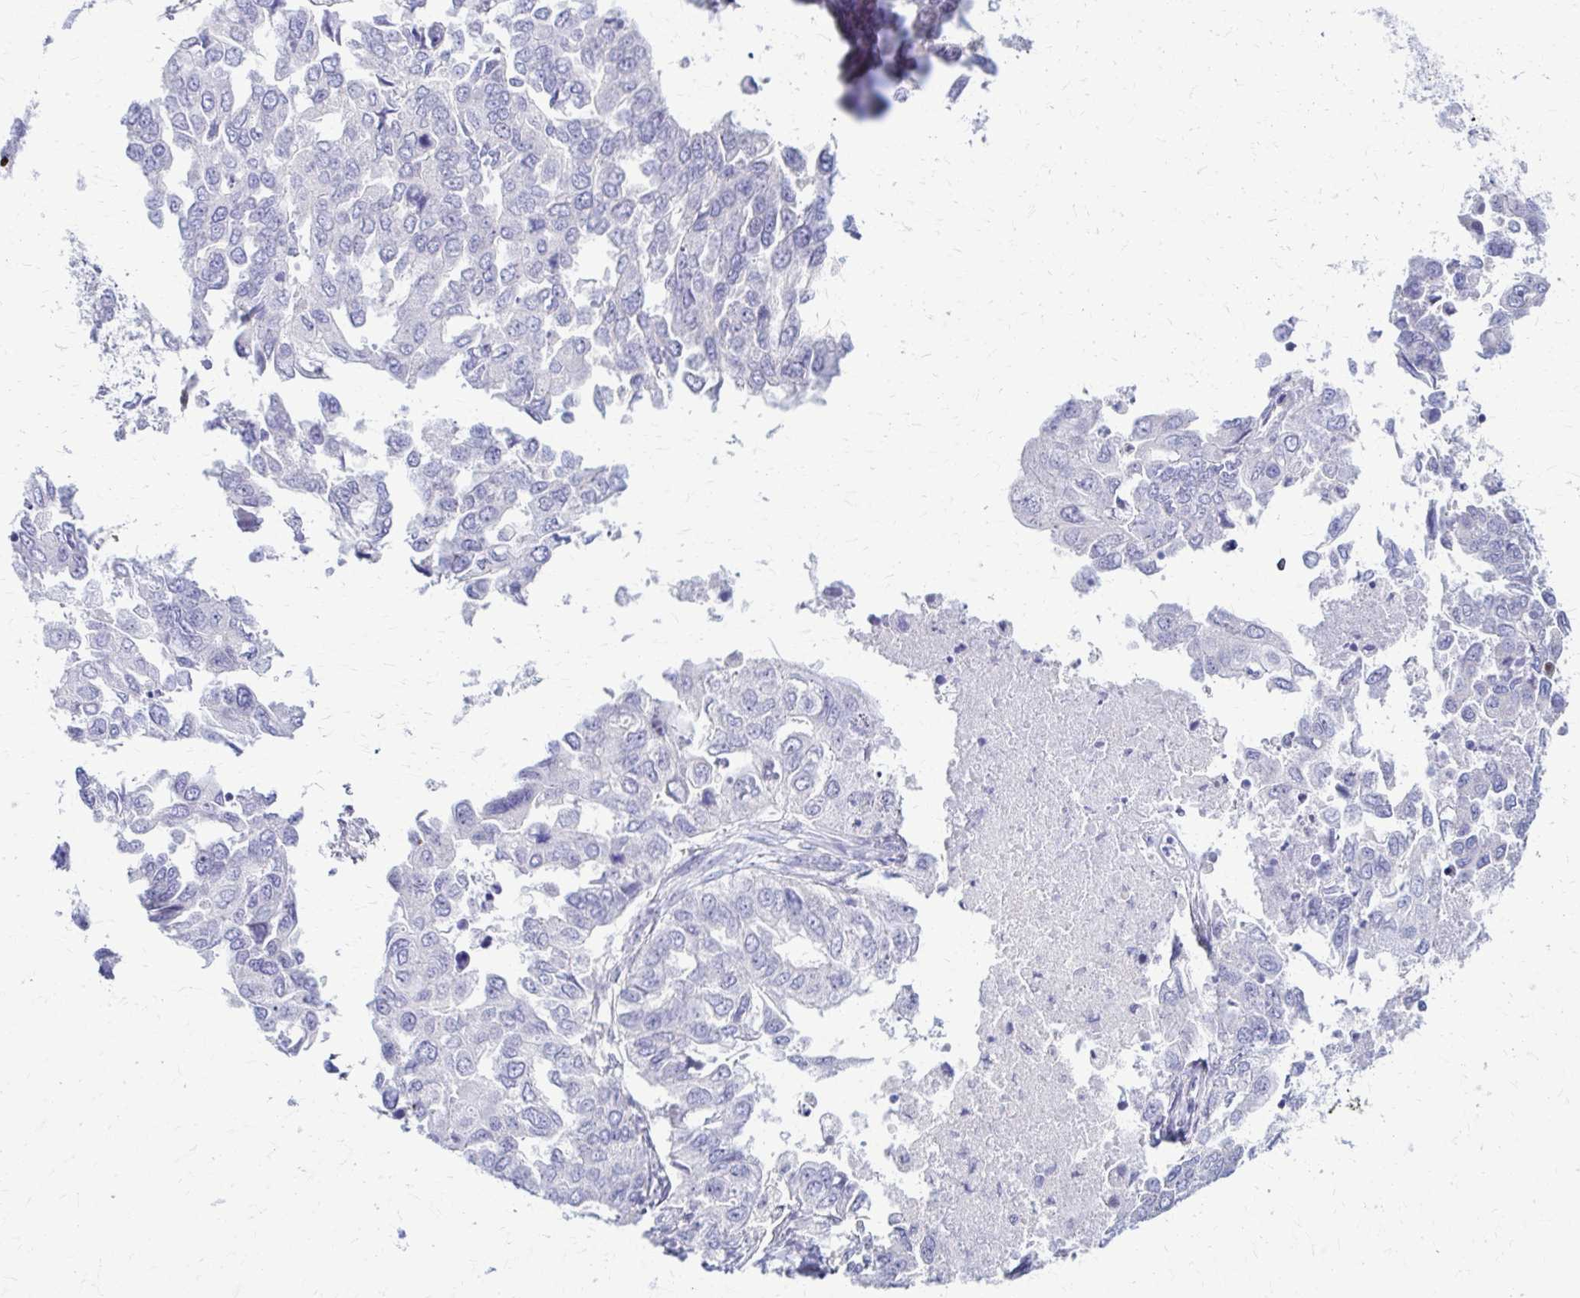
{"staining": {"intensity": "negative", "quantity": "none", "location": "none"}, "tissue": "ovarian cancer", "cell_type": "Tumor cells", "image_type": "cancer", "snomed": [{"axis": "morphology", "description": "Cystadenocarcinoma, serous, NOS"}, {"axis": "topography", "description": "Ovary"}], "caption": "This is a micrograph of immunohistochemistry (IHC) staining of ovarian cancer (serous cystadenocarcinoma), which shows no expression in tumor cells.", "gene": "RHOBTB2", "patient": {"sex": "female", "age": 53}}